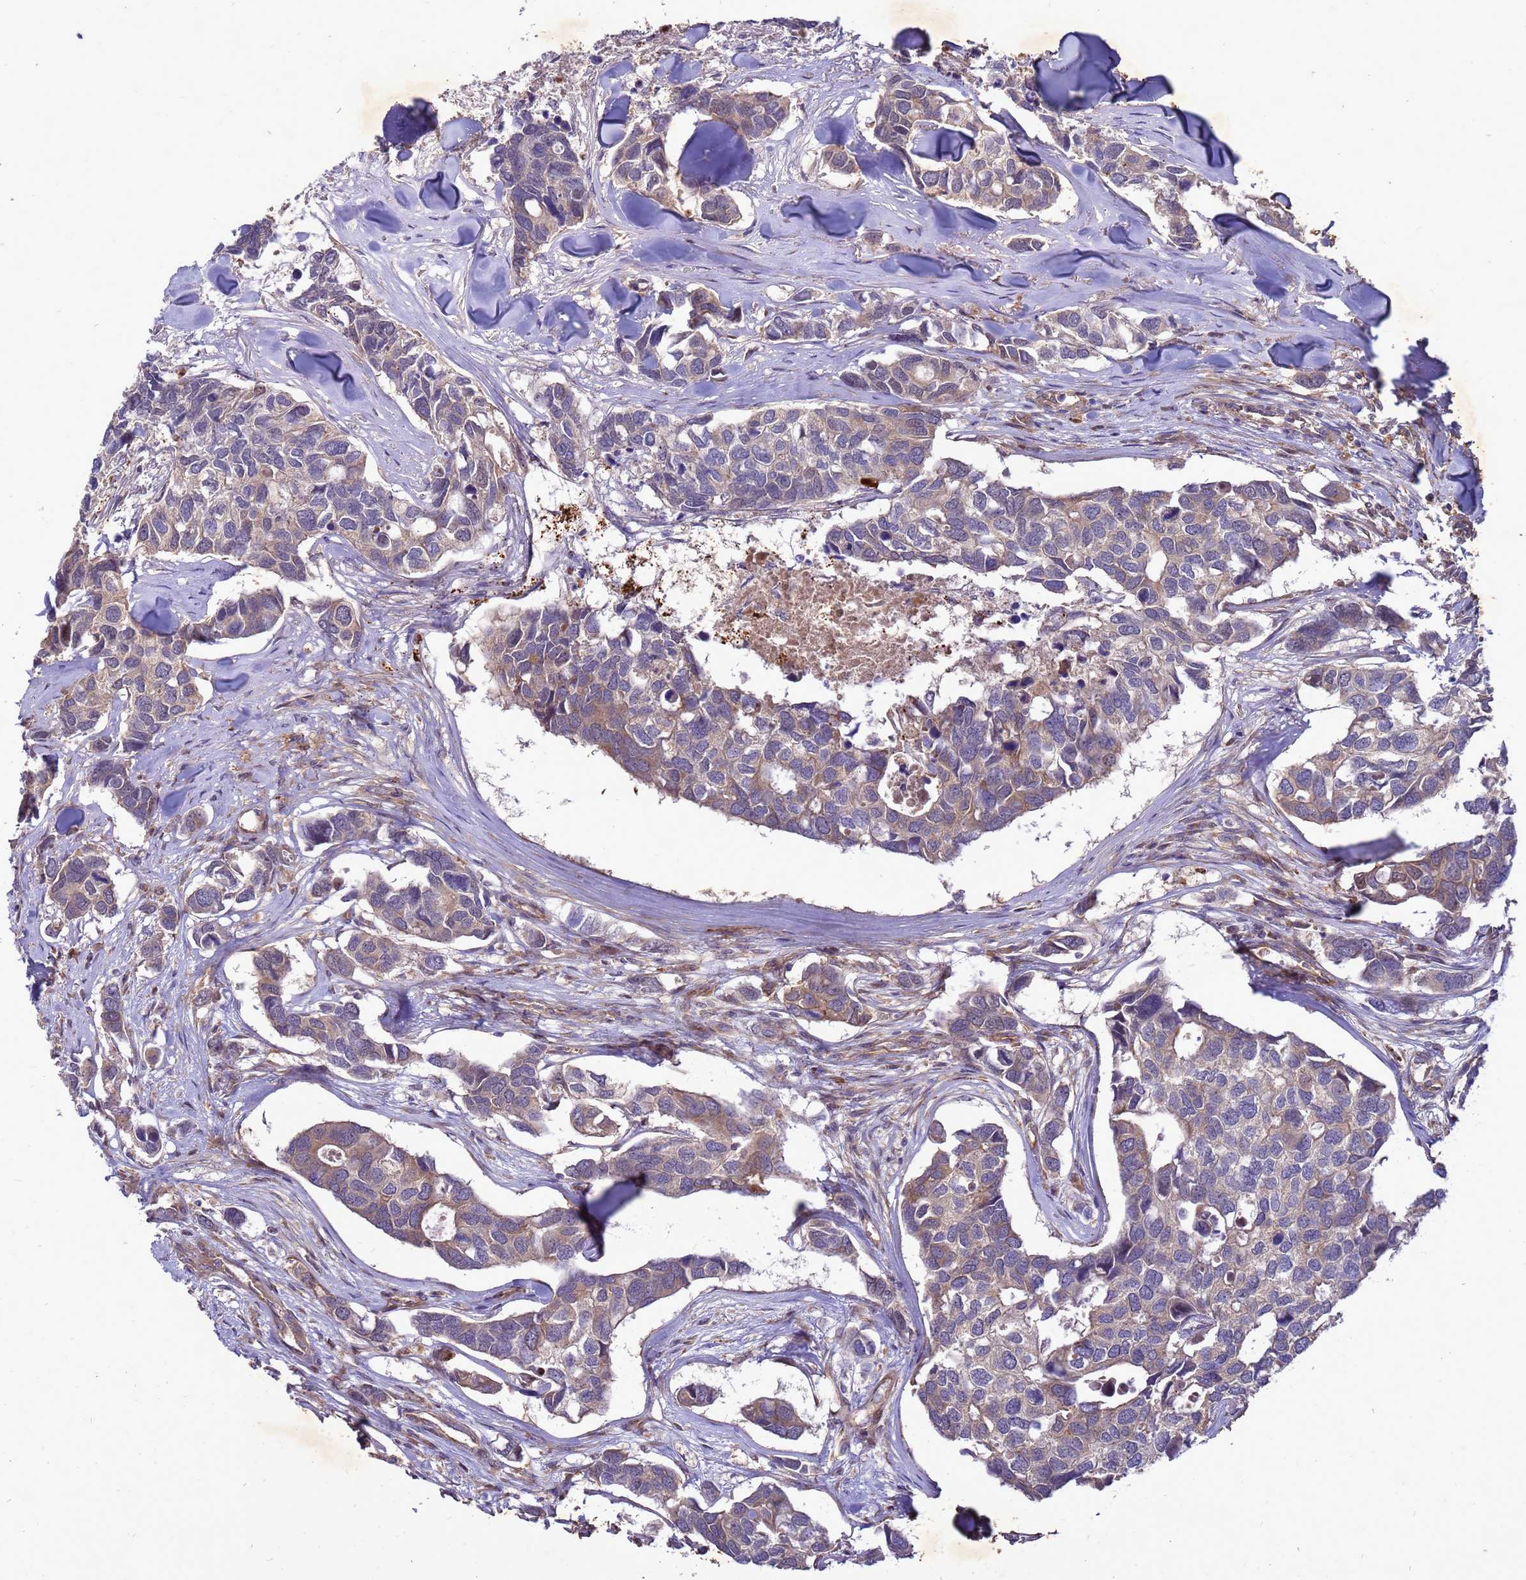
{"staining": {"intensity": "weak", "quantity": "25%-75%", "location": "cytoplasmic/membranous"}, "tissue": "breast cancer", "cell_type": "Tumor cells", "image_type": "cancer", "snomed": [{"axis": "morphology", "description": "Duct carcinoma"}, {"axis": "topography", "description": "Breast"}], "caption": "Breast cancer (intraductal carcinoma) tissue exhibits weak cytoplasmic/membranous positivity in approximately 25%-75% of tumor cells", "gene": "RNF215", "patient": {"sex": "female", "age": 83}}